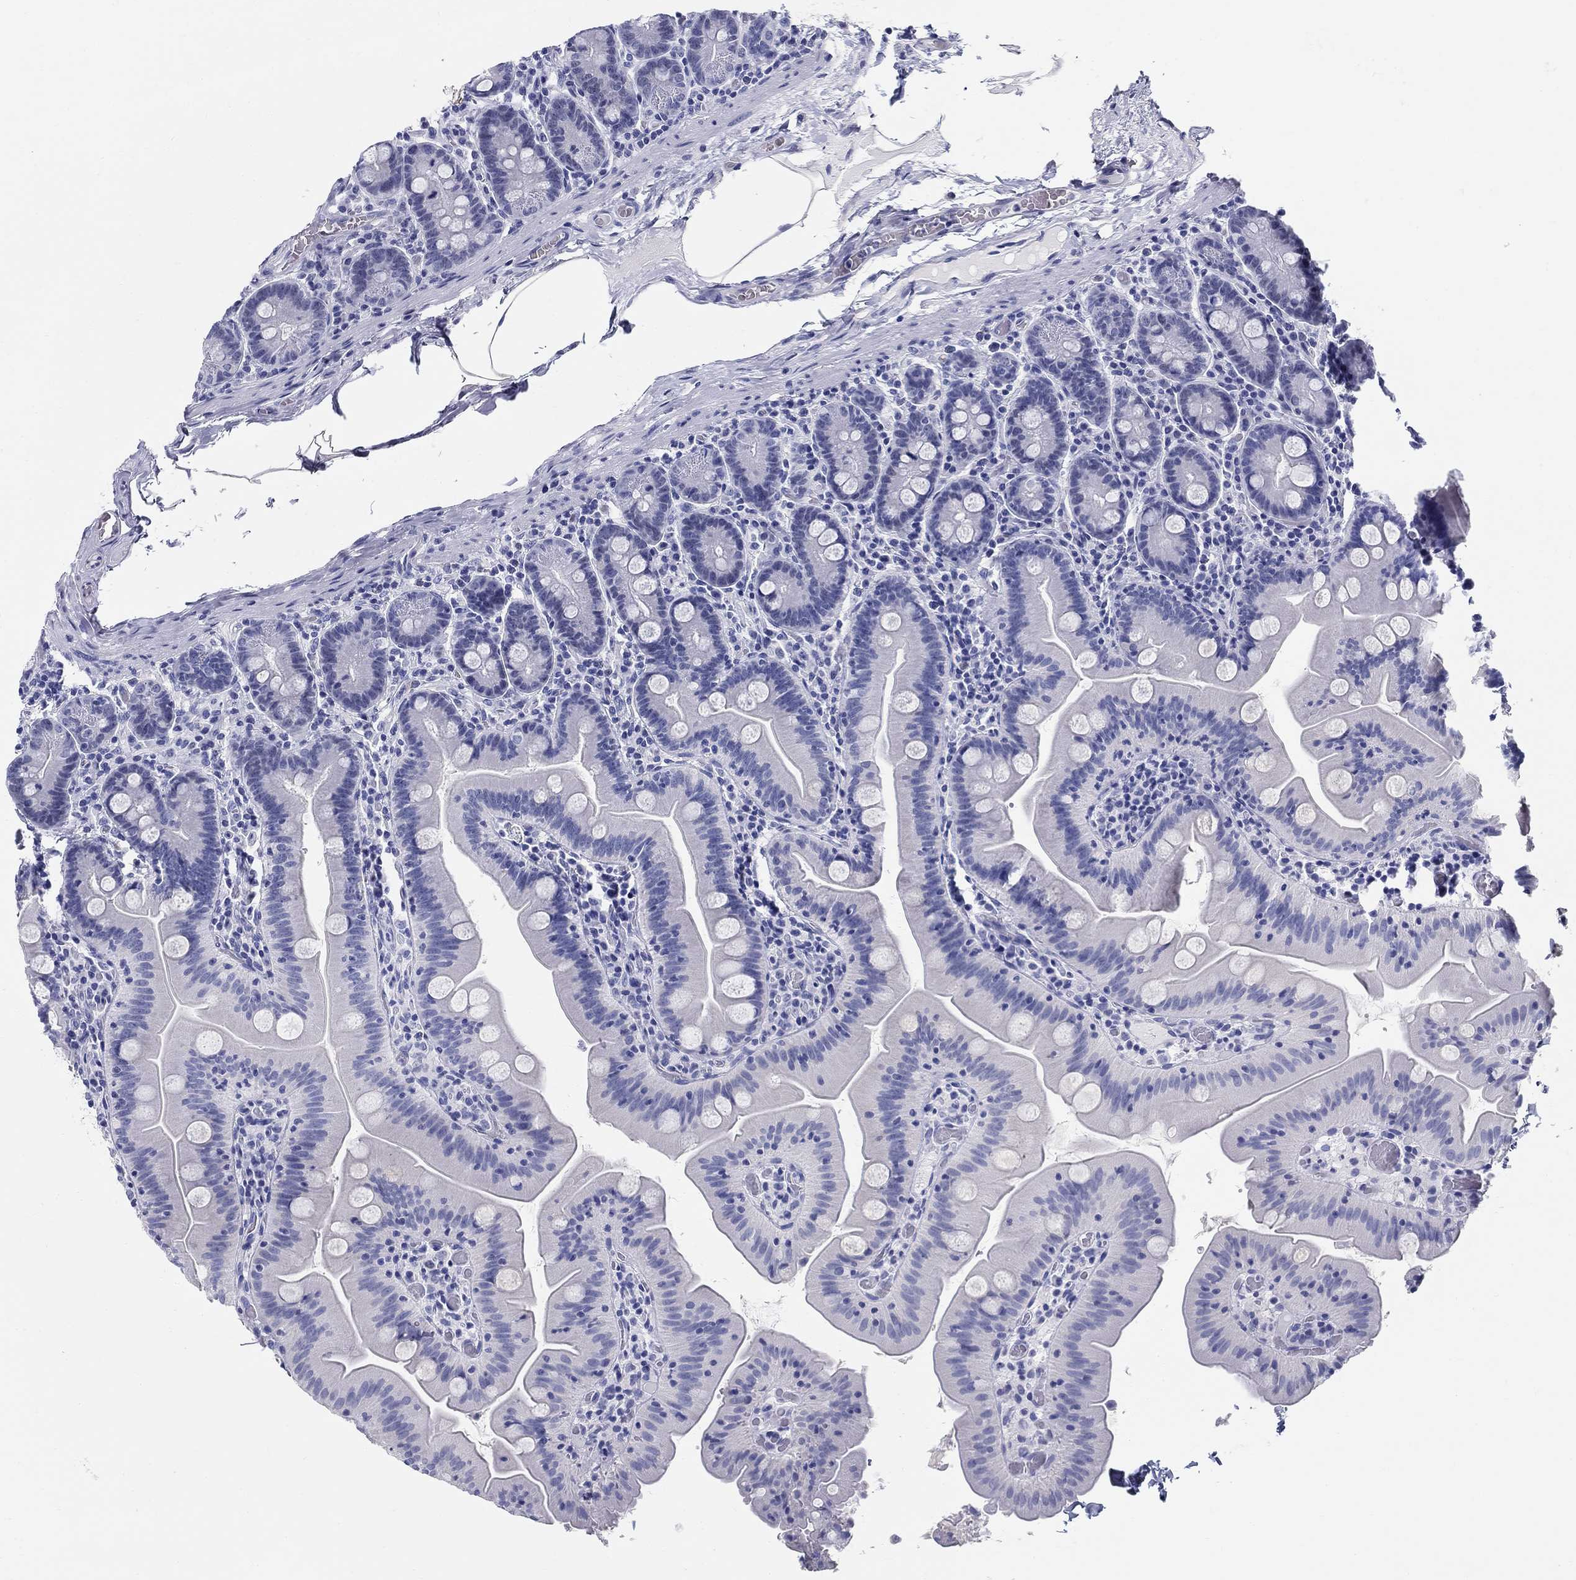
{"staining": {"intensity": "negative", "quantity": "none", "location": "none"}, "tissue": "small intestine", "cell_type": "Glandular cells", "image_type": "normal", "snomed": [{"axis": "morphology", "description": "Normal tissue, NOS"}, {"axis": "topography", "description": "Small intestine"}], "caption": "Immunohistochemical staining of normal small intestine demonstrates no significant positivity in glandular cells.", "gene": "LAMP5", "patient": {"sex": "male", "age": 37}}